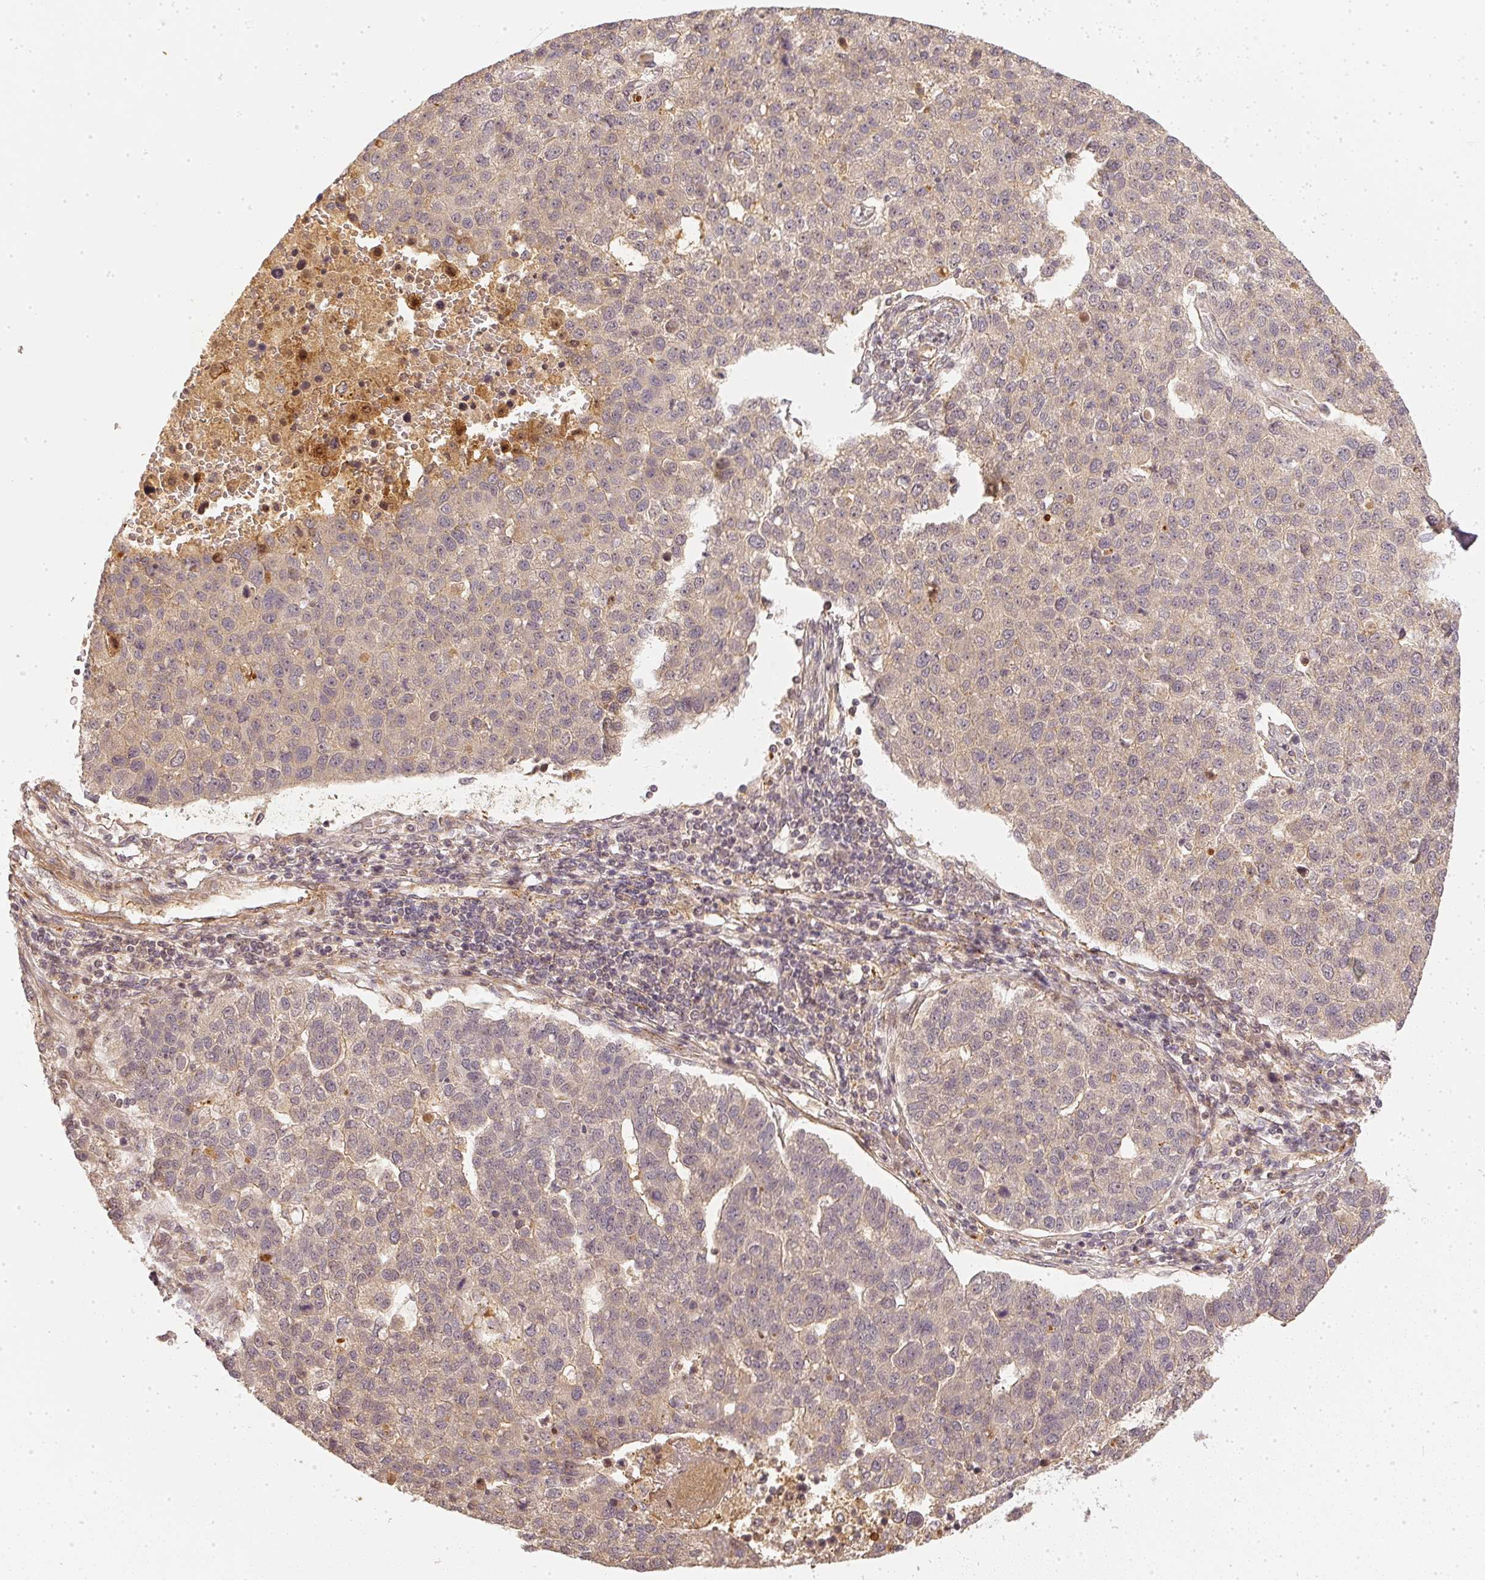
{"staining": {"intensity": "weak", "quantity": "<25%", "location": "cytoplasmic/membranous"}, "tissue": "pancreatic cancer", "cell_type": "Tumor cells", "image_type": "cancer", "snomed": [{"axis": "morphology", "description": "Adenocarcinoma, NOS"}, {"axis": "topography", "description": "Pancreas"}], "caption": "IHC image of human adenocarcinoma (pancreatic) stained for a protein (brown), which displays no staining in tumor cells.", "gene": "SERPINE1", "patient": {"sex": "female", "age": 61}}